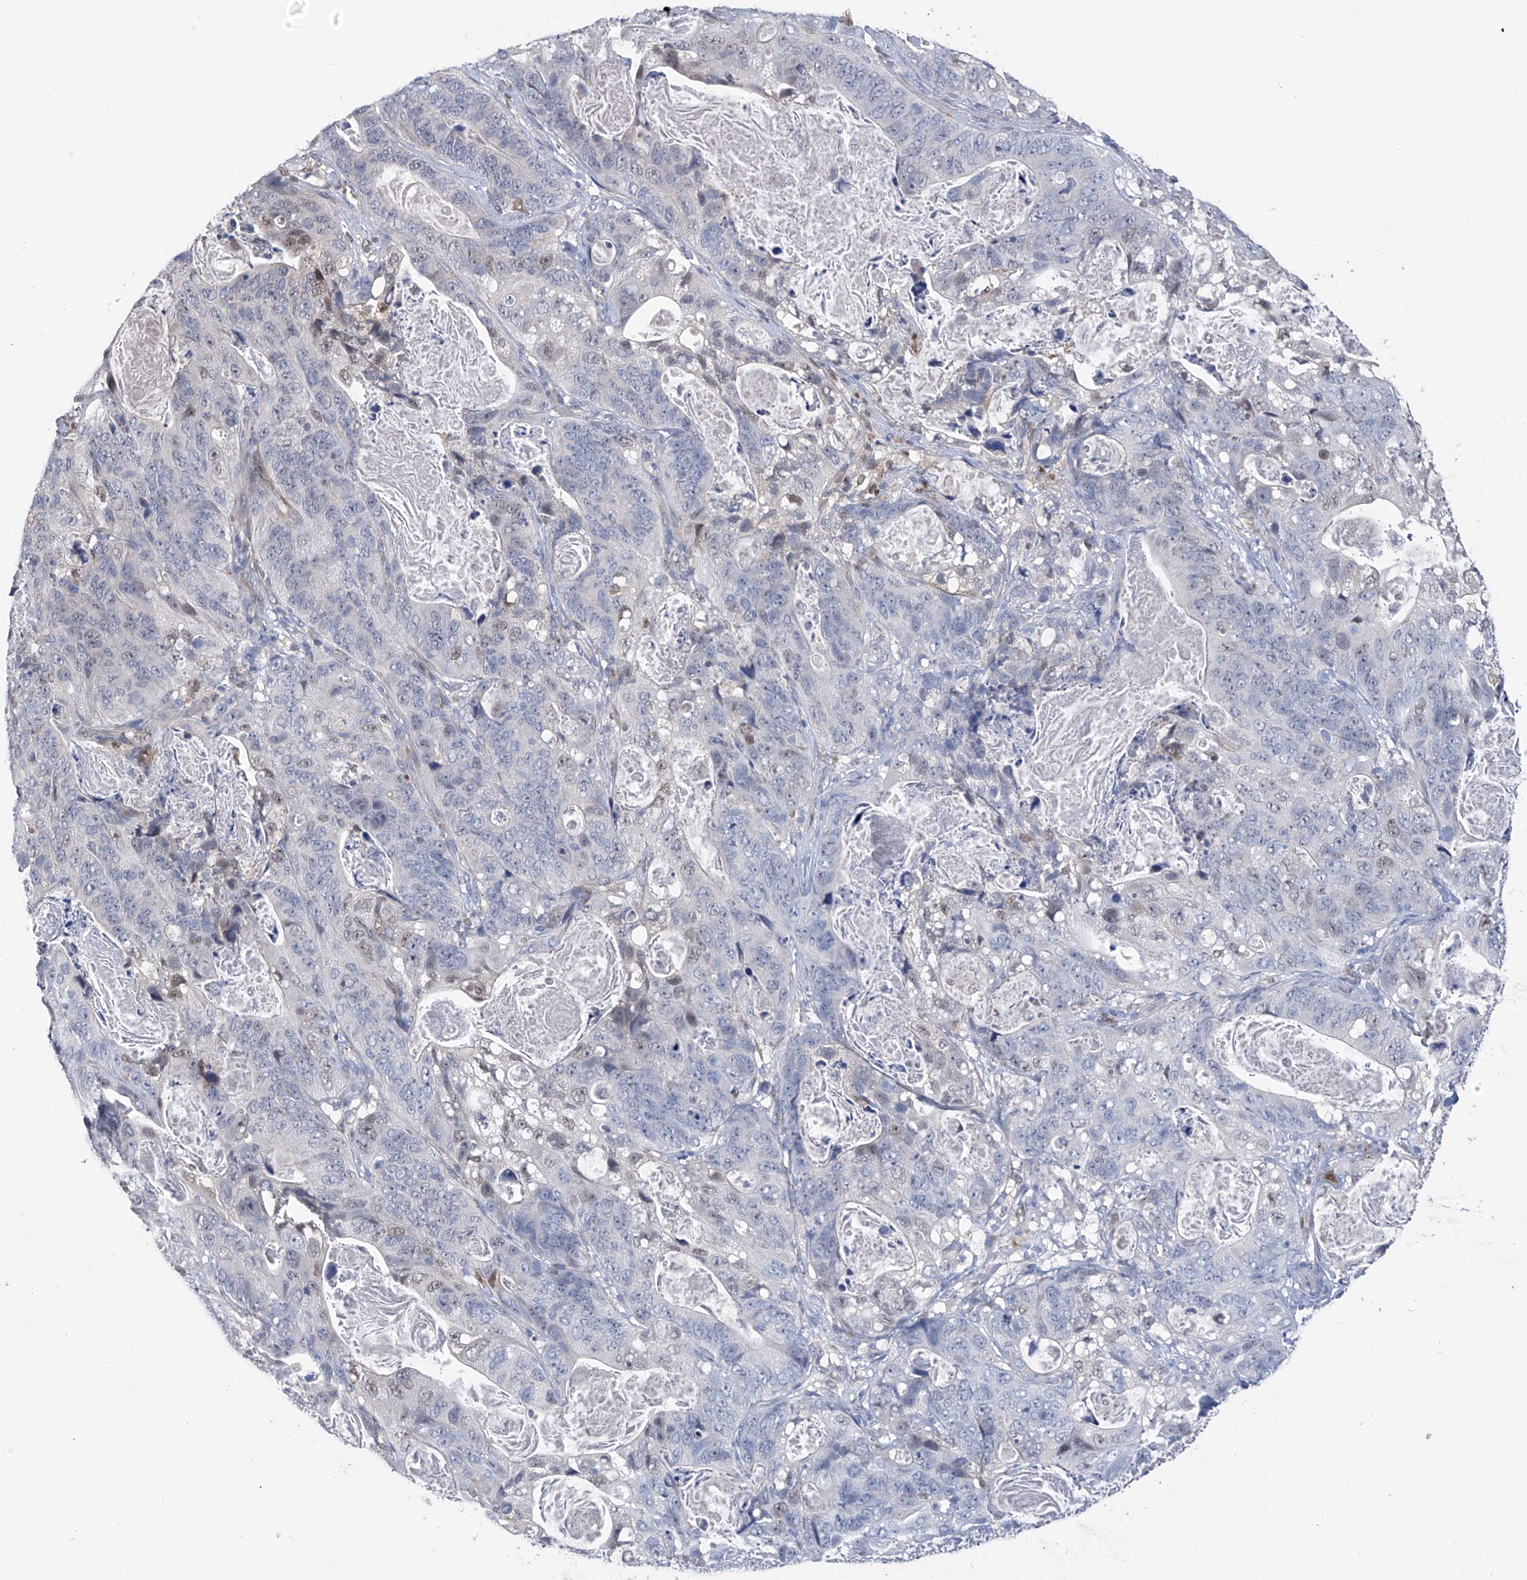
{"staining": {"intensity": "negative", "quantity": "none", "location": "none"}, "tissue": "stomach cancer", "cell_type": "Tumor cells", "image_type": "cancer", "snomed": [{"axis": "morphology", "description": "Normal tissue, NOS"}, {"axis": "morphology", "description": "Adenocarcinoma, NOS"}, {"axis": "topography", "description": "Stomach"}], "caption": "High magnification brightfield microscopy of adenocarcinoma (stomach) stained with DAB (3,3'-diaminobenzidine) (brown) and counterstained with hematoxylin (blue): tumor cells show no significant expression.", "gene": "PHF20", "patient": {"sex": "female", "age": 89}}